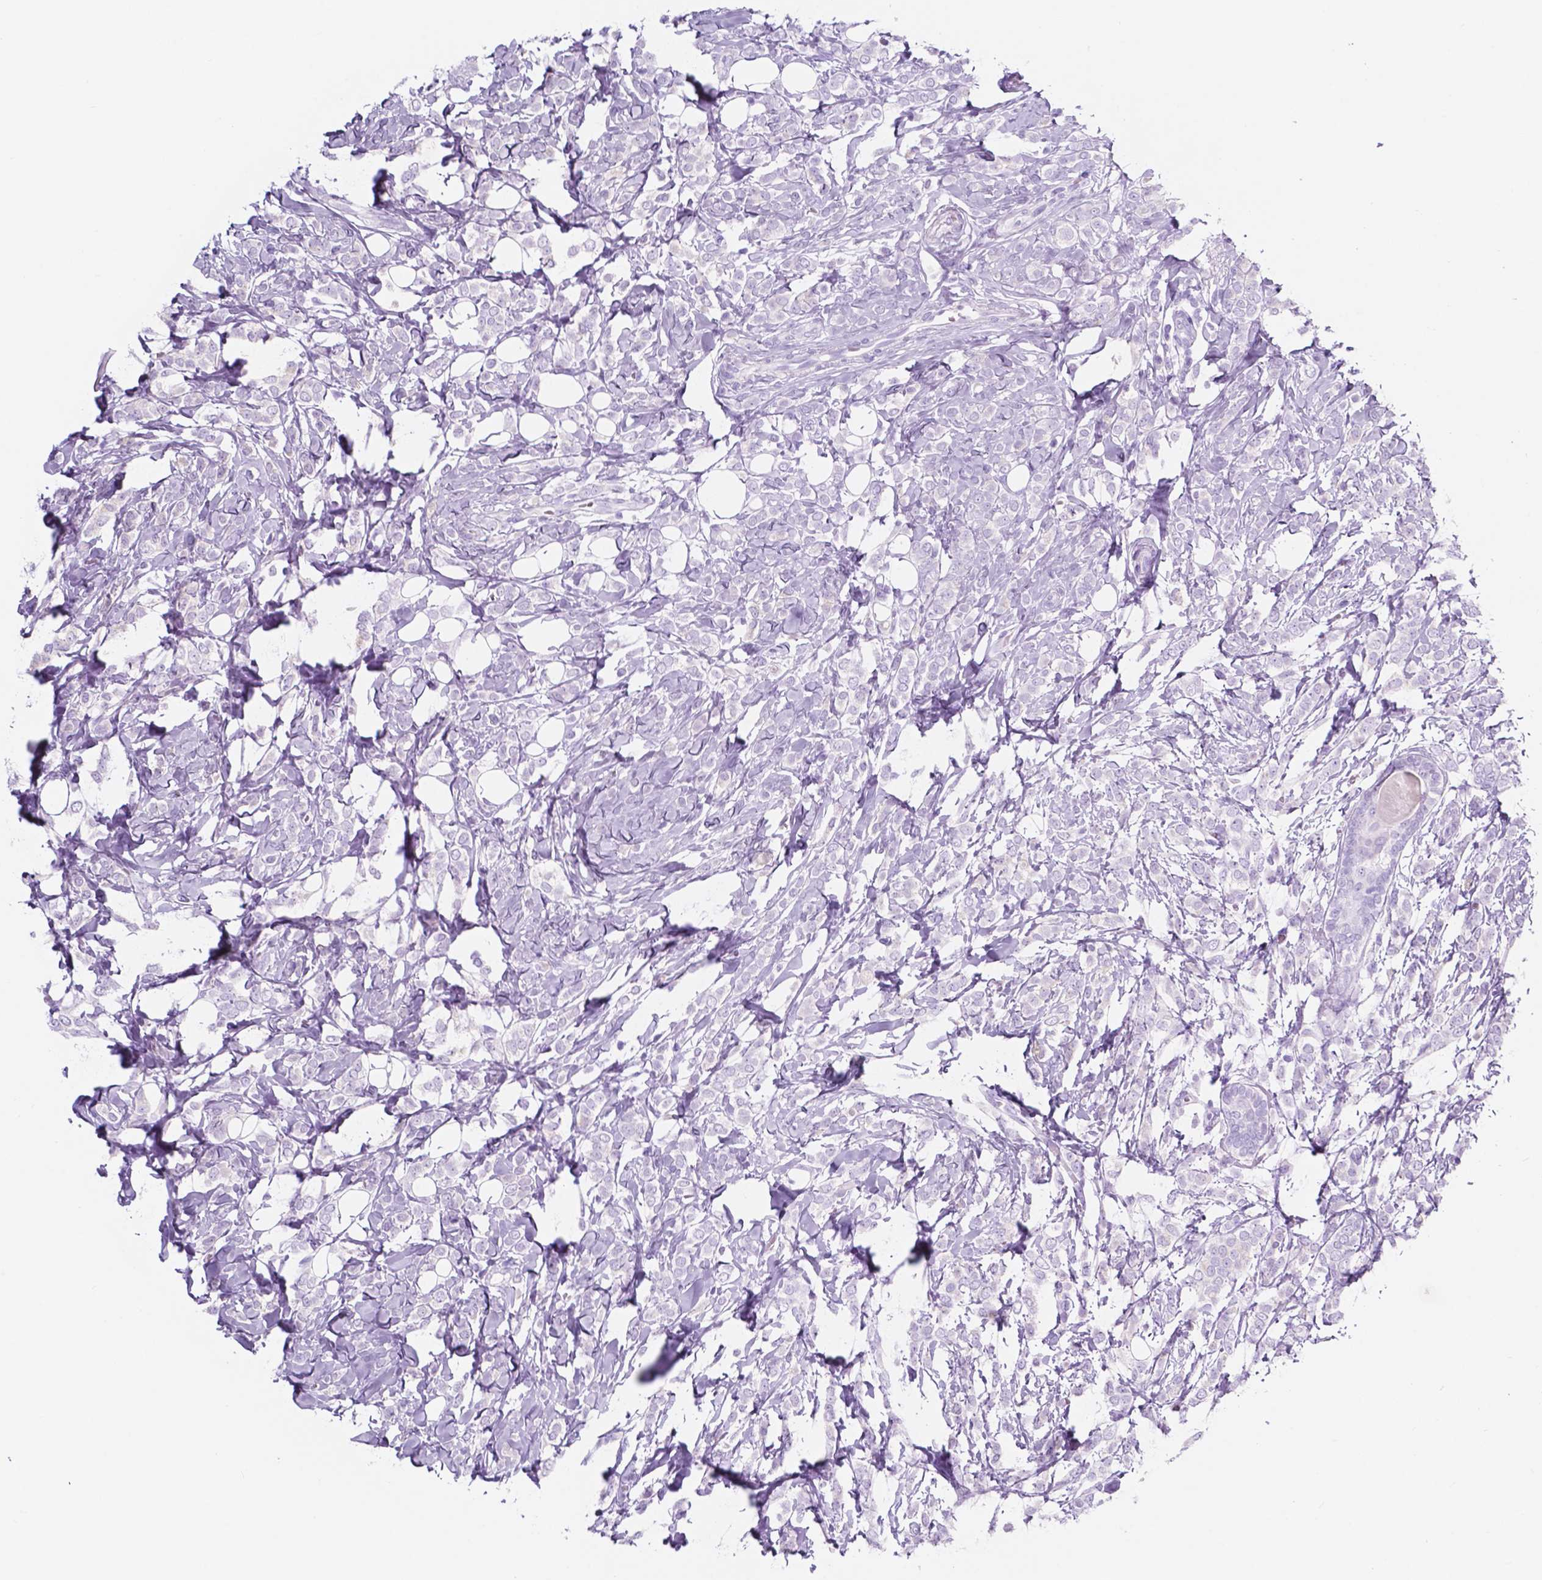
{"staining": {"intensity": "negative", "quantity": "none", "location": "none"}, "tissue": "breast cancer", "cell_type": "Tumor cells", "image_type": "cancer", "snomed": [{"axis": "morphology", "description": "Lobular carcinoma"}, {"axis": "topography", "description": "Breast"}], "caption": "High magnification brightfield microscopy of breast cancer (lobular carcinoma) stained with DAB (3,3'-diaminobenzidine) (brown) and counterstained with hematoxylin (blue): tumor cells show no significant positivity. (Immunohistochemistry, brightfield microscopy, high magnification).", "gene": "CUZD1", "patient": {"sex": "female", "age": 49}}